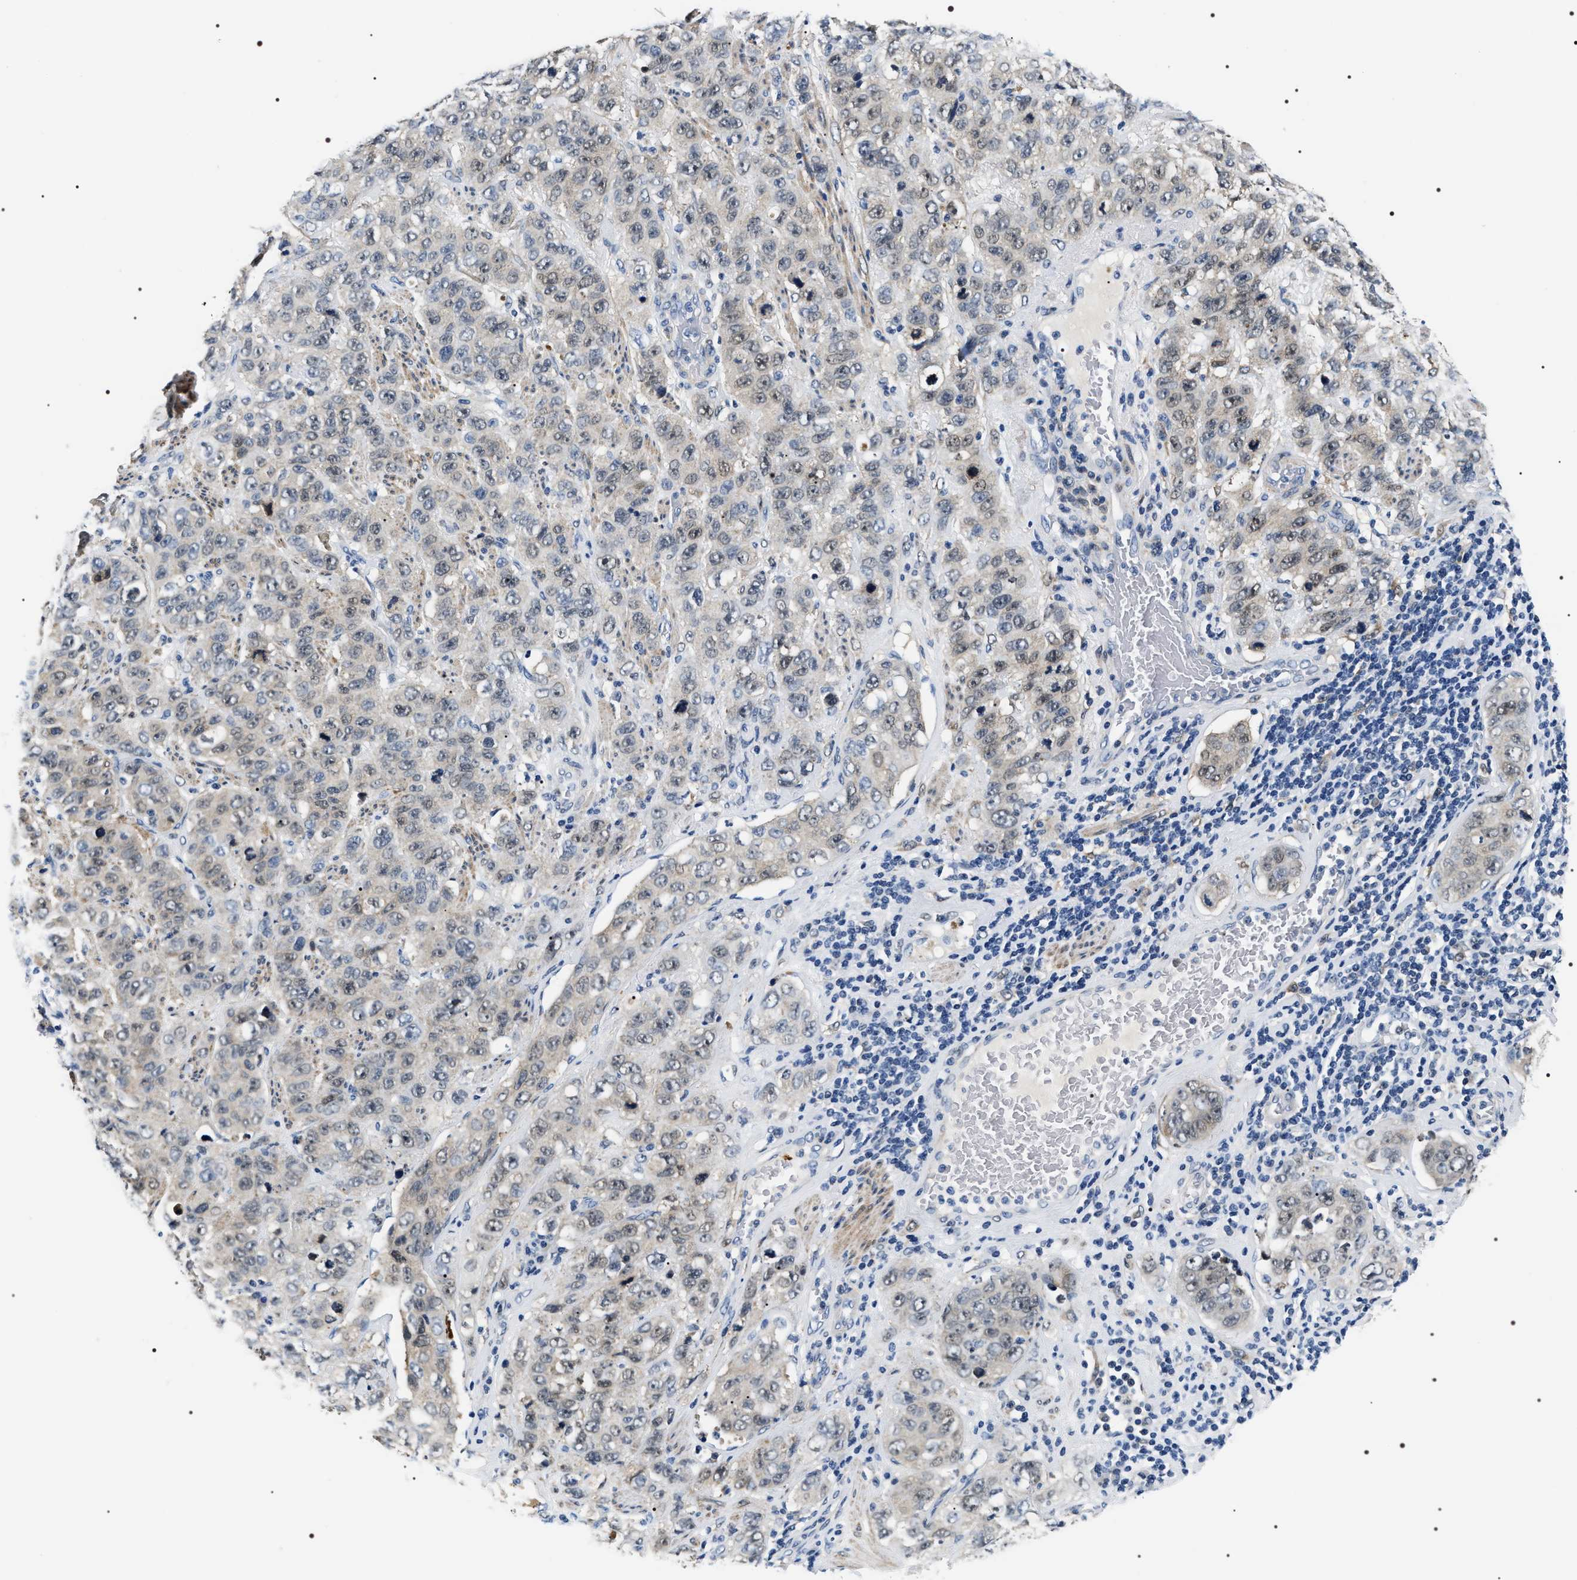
{"staining": {"intensity": "weak", "quantity": "25%-75%", "location": "cytoplasmic/membranous,nuclear"}, "tissue": "stomach cancer", "cell_type": "Tumor cells", "image_type": "cancer", "snomed": [{"axis": "morphology", "description": "Adenocarcinoma, NOS"}, {"axis": "topography", "description": "Stomach"}], "caption": "This micrograph reveals immunohistochemistry (IHC) staining of stomach cancer, with low weak cytoplasmic/membranous and nuclear positivity in about 25%-75% of tumor cells.", "gene": "BAG2", "patient": {"sex": "male", "age": 48}}